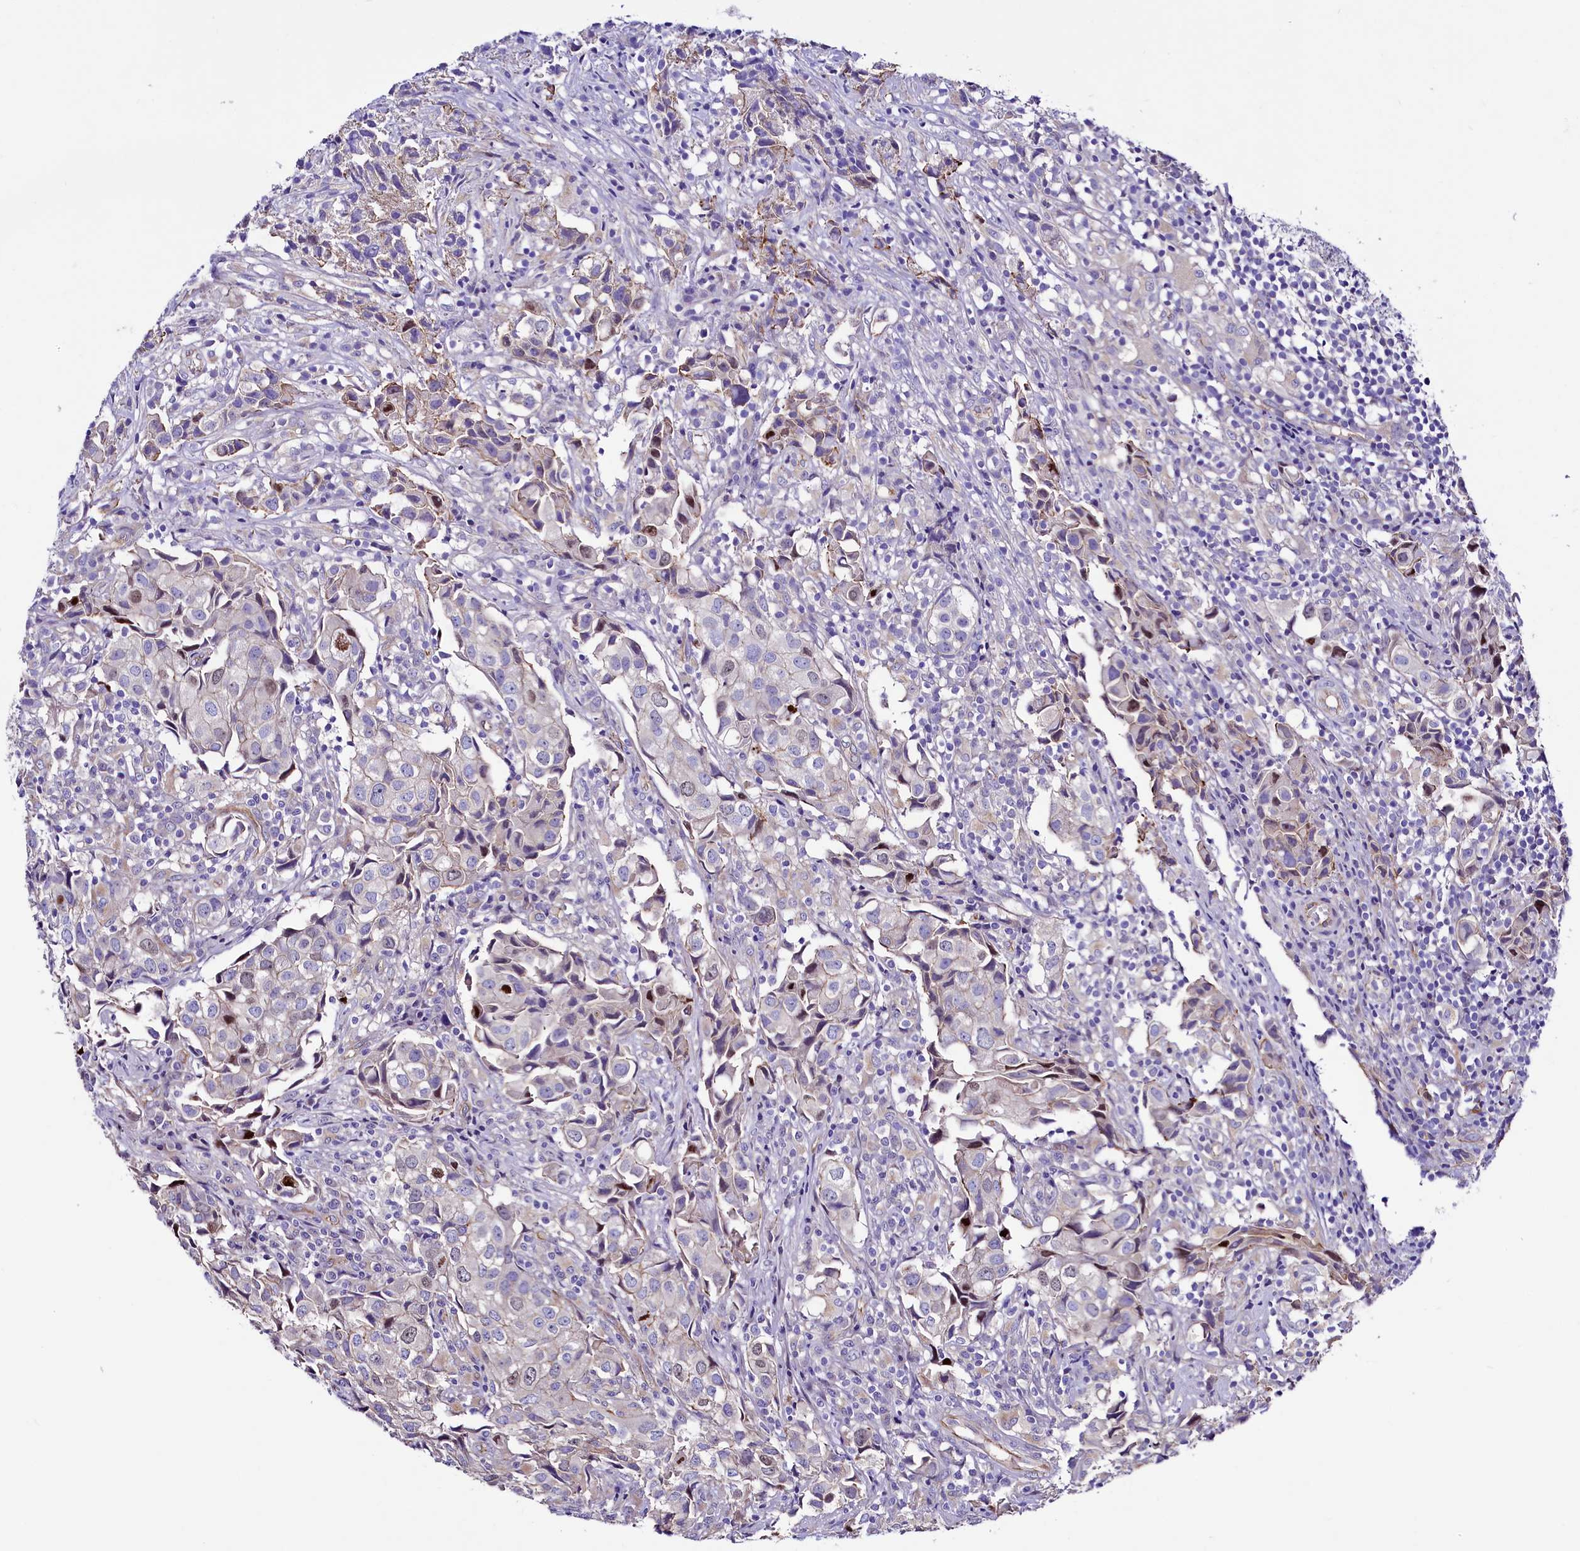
{"staining": {"intensity": "weak", "quantity": "<25%", "location": "cytoplasmic/membranous,nuclear"}, "tissue": "urothelial cancer", "cell_type": "Tumor cells", "image_type": "cancer", "snomed": [{"axis": "morphology", "description": "Urothelial carcinoma, High grade"}, {"axis": "topography", "description": "Urinary bladder"}], "caption": "Immunohistochemistry image of human high-grade urothelial carcinoma stained for a protein (brown), which reveals no staining in tumor cells.", "gene": "SLF1", "patient": {"sex": "female", "age": 75}}